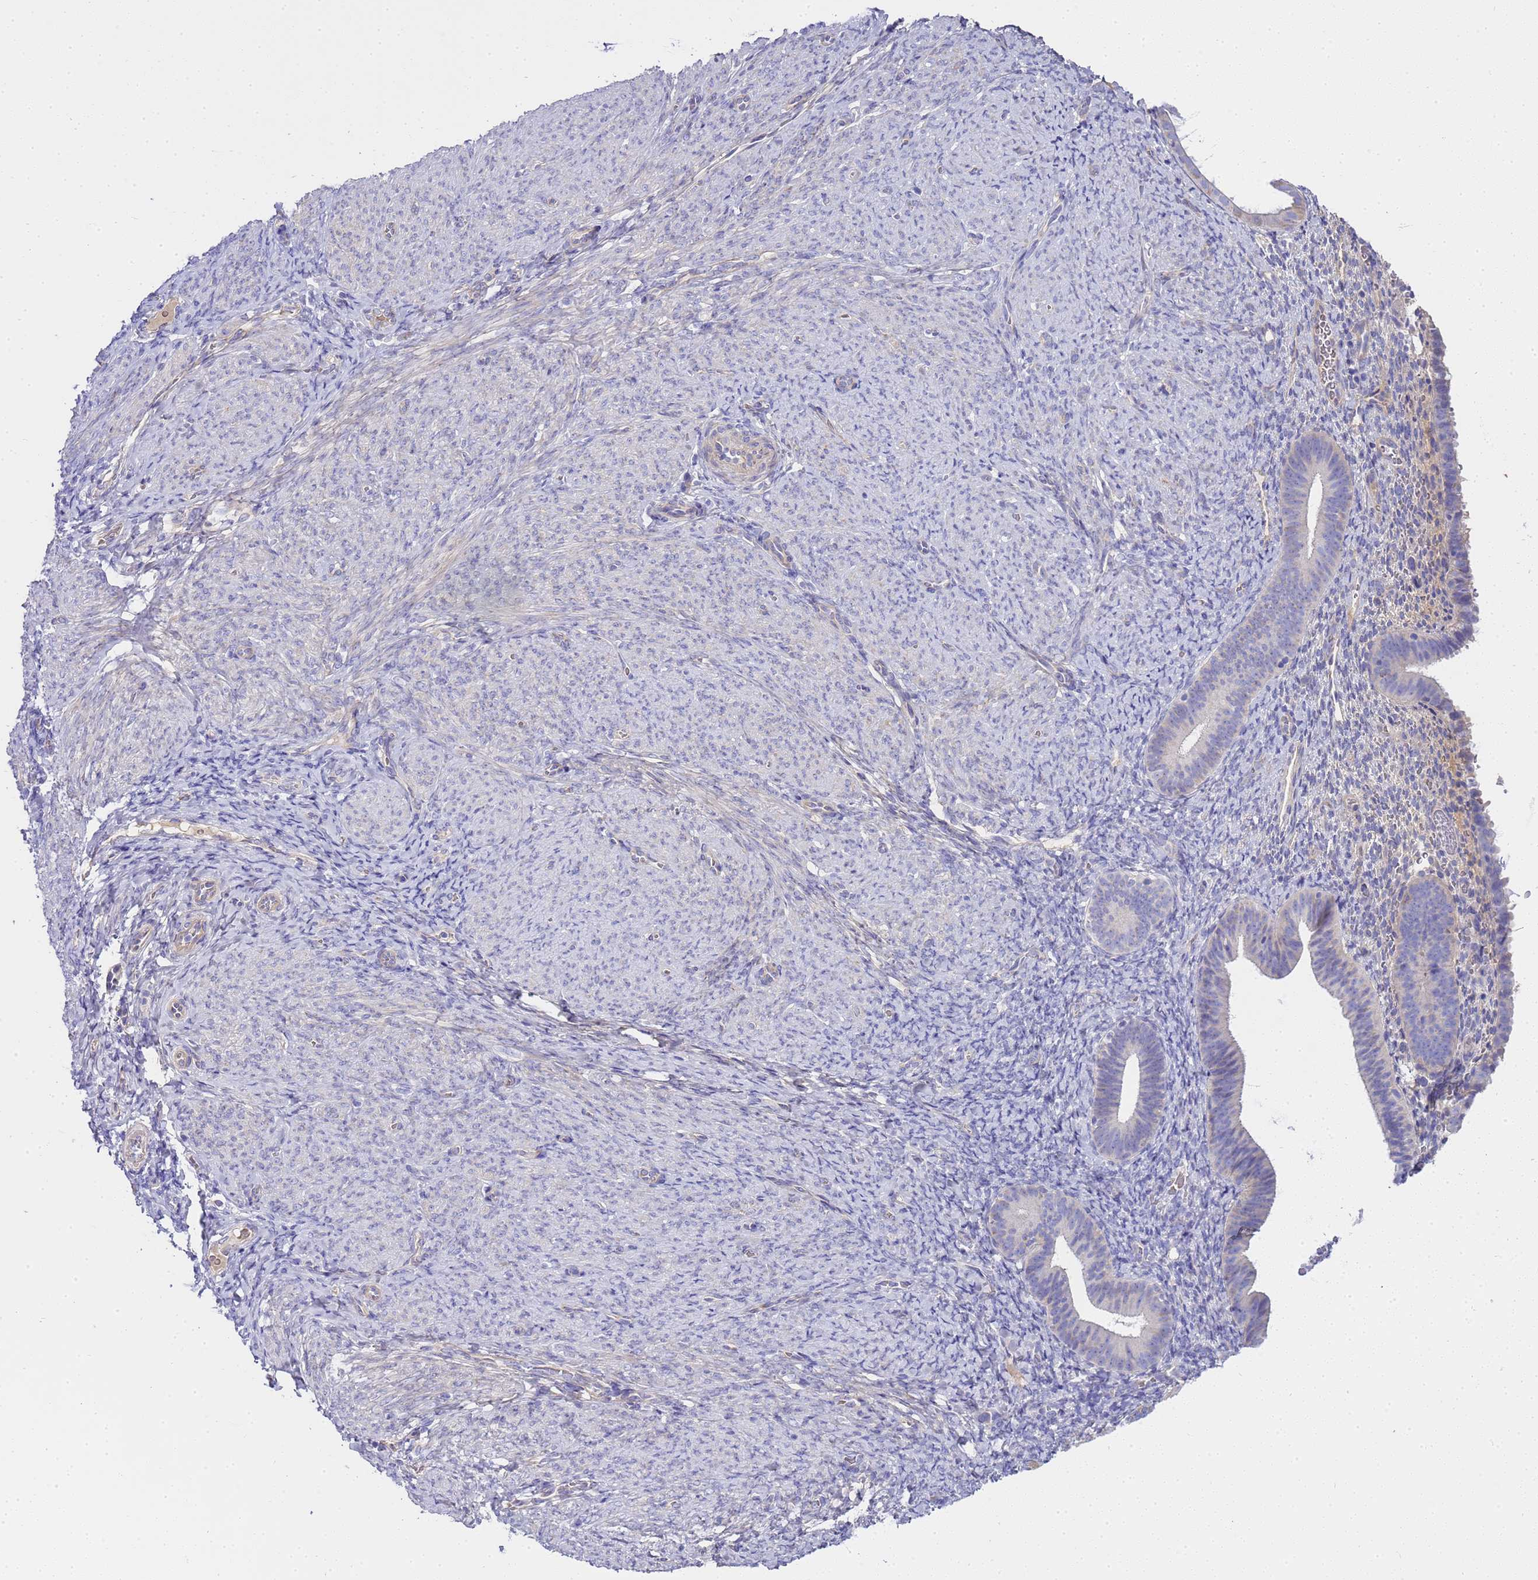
{"staining": {"intensity": "negative", "quantity": "none", "location": "none"}, "tissue": "endometrium", "cell_type": "Cells in endometrial stroma", "image_type": "normal", "snomed": [{"axis": "morphology", "description": "Normal tissue, NOS"}, {"axis": "topography", "description": "Endometrium"}], "caption": "Immunohistochemistry (IHC) histopathology image of unremarkable endometrium stained for a protein (brown), which demonstrates no positivity in cells in endometrial stroma. Nuclei are stained in blue.", "gene": "RIPPLY2", "patient": {"sex": "female", "age": 65}}